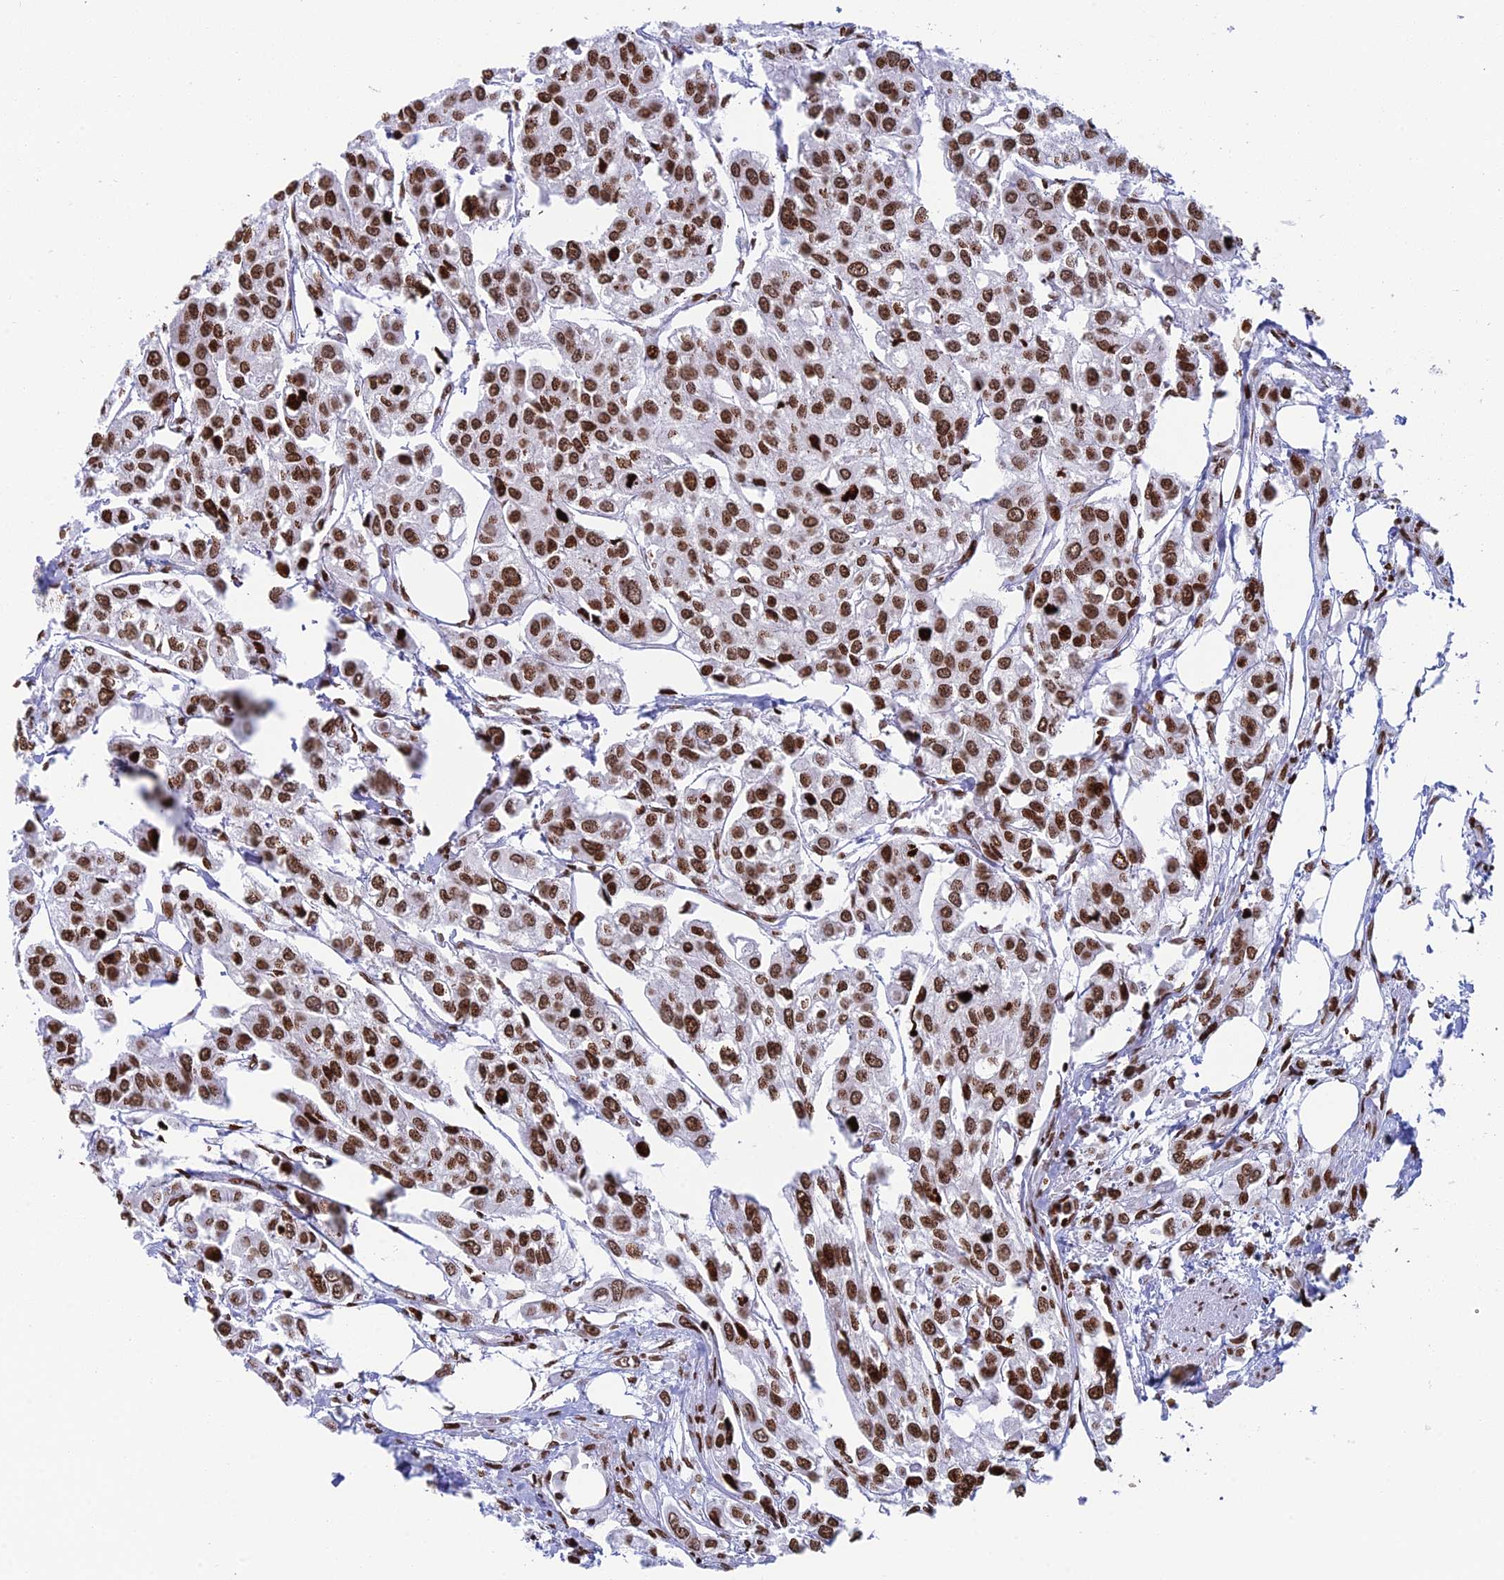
{"staining": {"intensity": "moderate", "quantity": ">75%", "location": "nuclear"}, "tissue": "urothelial cancer", "cell_type": "Tumor cells", "image_type": "cancer", "snomed": [{"axis": "morphology", "description": "Urothelial carcinoma, High grade"}, {"axis": "topography", "description": "Urinary bladder"}], "caption": "This micrograph demonstrates immunohistochemistry (IHC) staining of human urothelial cancer, with medium moderate nuclear staining in about >75% of tumor cells.", "gene": "RPAP1", "patient": {"sex": "male", "age": 67}}